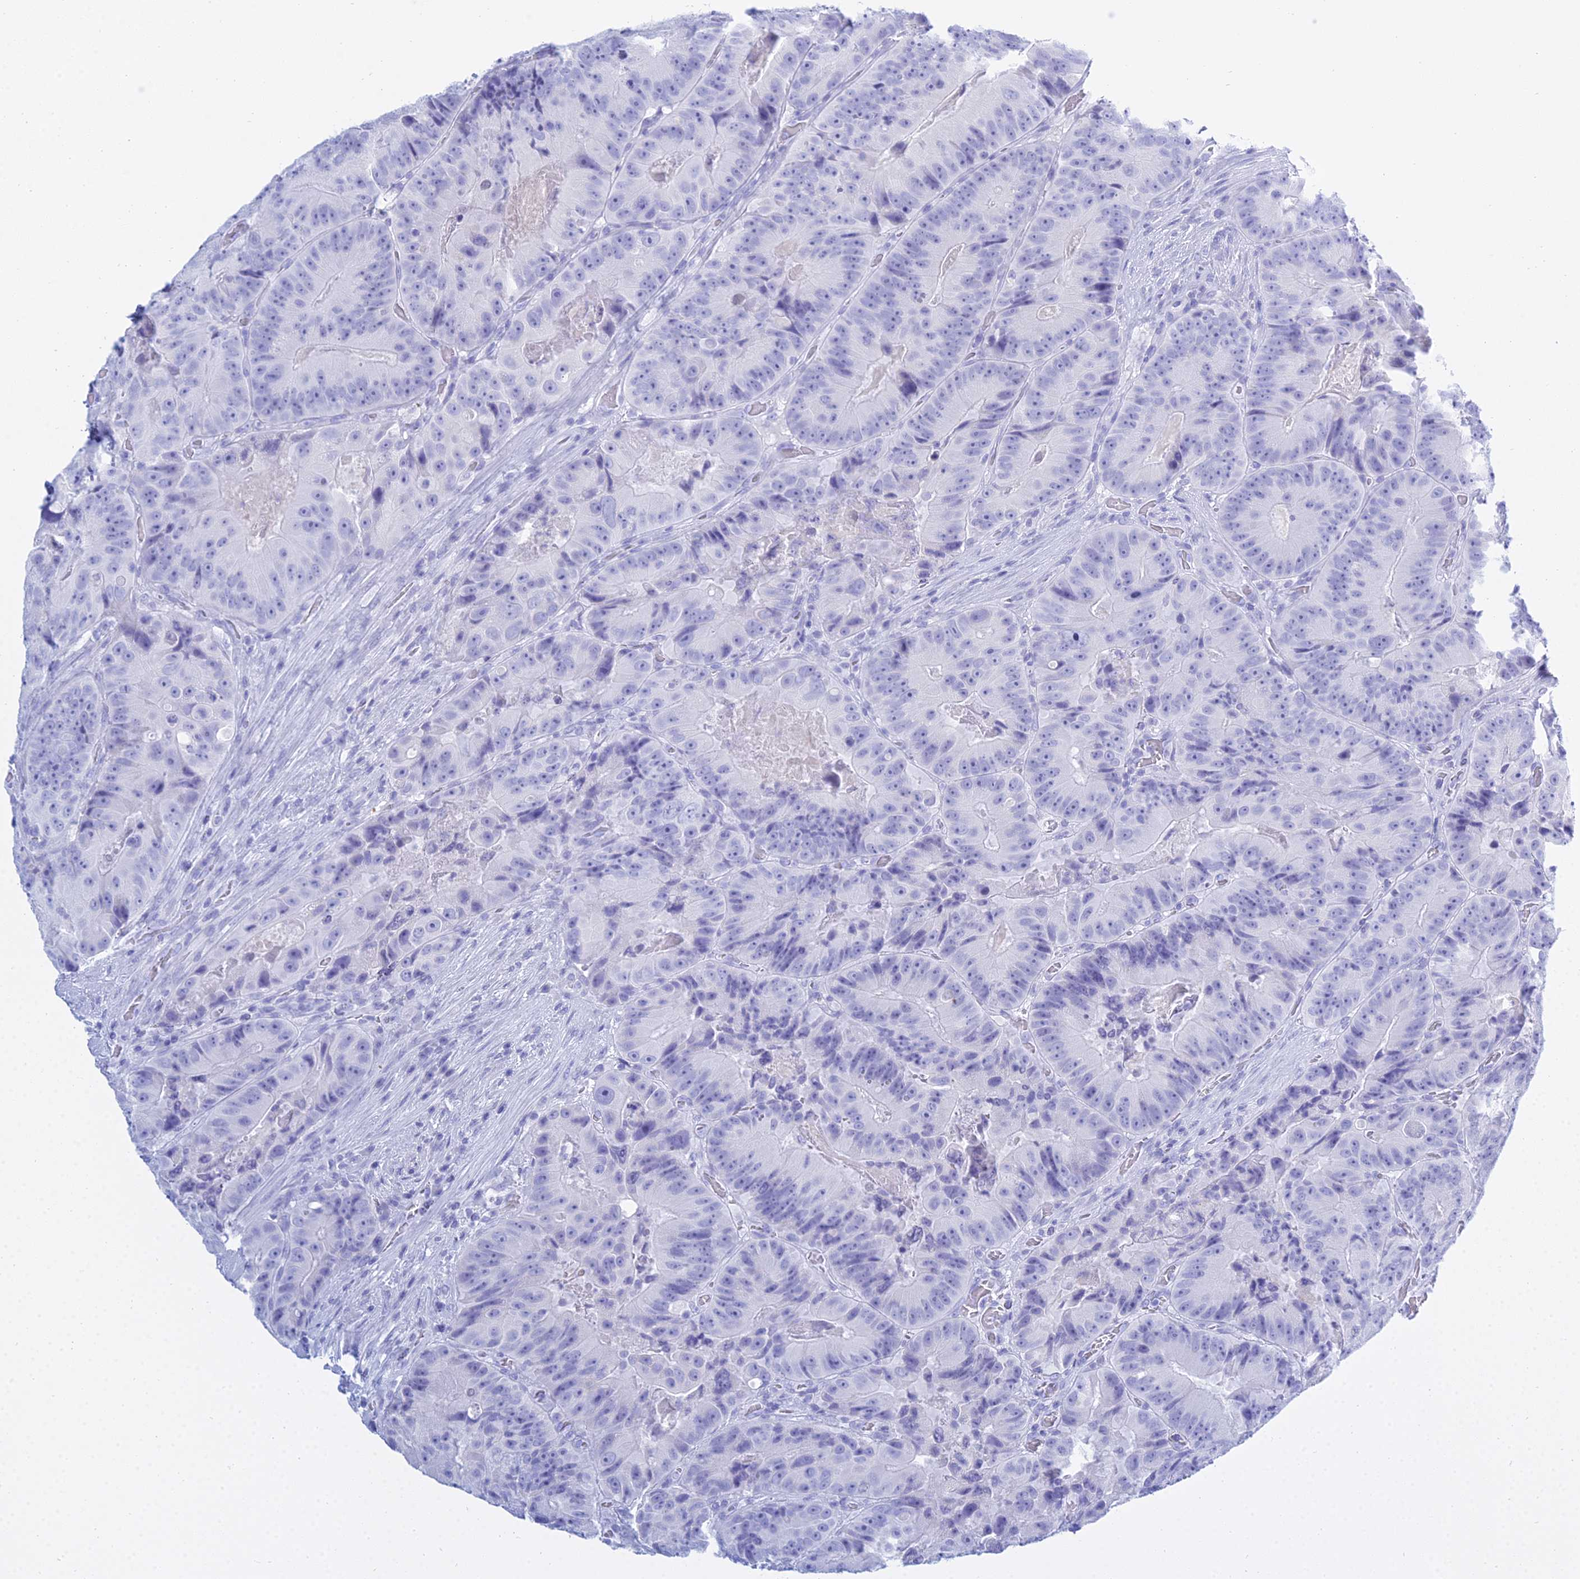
{"staining": {"intensity": "negative", "quantity": "none", "location": "none"}, "tissue": "colorectal cancer", "cell_type": "Tumor cells", "image_type": "cancer", "snomed": [{"axis": "morphology", "description": "Adenocarcinoma, NOS"}, {"axis": "topography", "description": "Colon"}], "caption": "An immunohistochemistry image of colorectal adenocarcinoma is shown. There is no staining in tumor cells of colorectal adenocarcinoma.", "gene": "PATE4", "patient": {"sex": "female", "age": 86}}